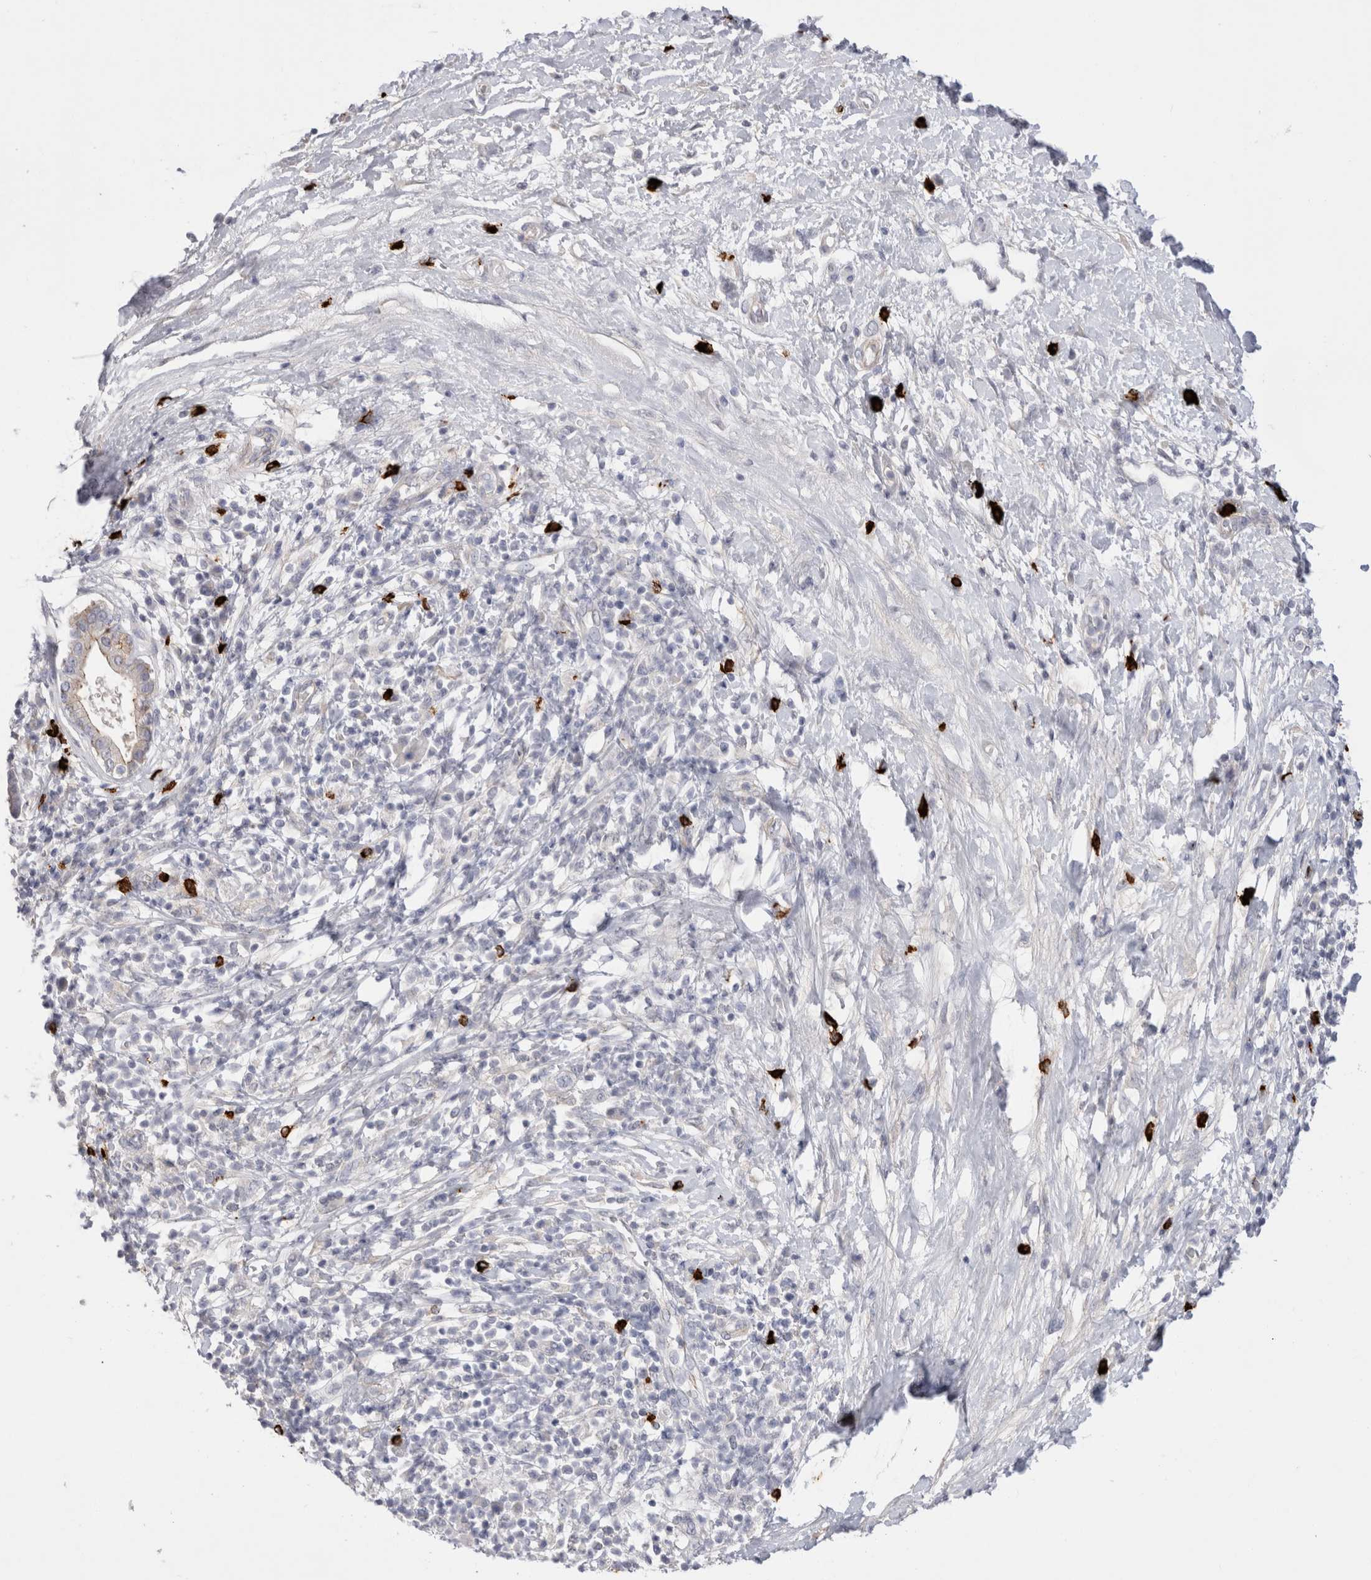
{"staining": {"intensity": "negative", "quantity": "none", "location": "none"}, "tissue": "pancreatic cancer", "cell_type": "Tumor cells", "image_type": "cancer", "snomed": [{"axis": "morphology", "description": "Adenocarcinoma, NOS"}, {"axis": "topography", "description": "Pancreas"}], "caption": "Pancreatic adenocarcinoma stained for a protein using immunohistochemistry (IHC) demonstrates no staining tumor cells.", "gene": "SPINK2", "patient": {"sex": "female", "age": 73}}